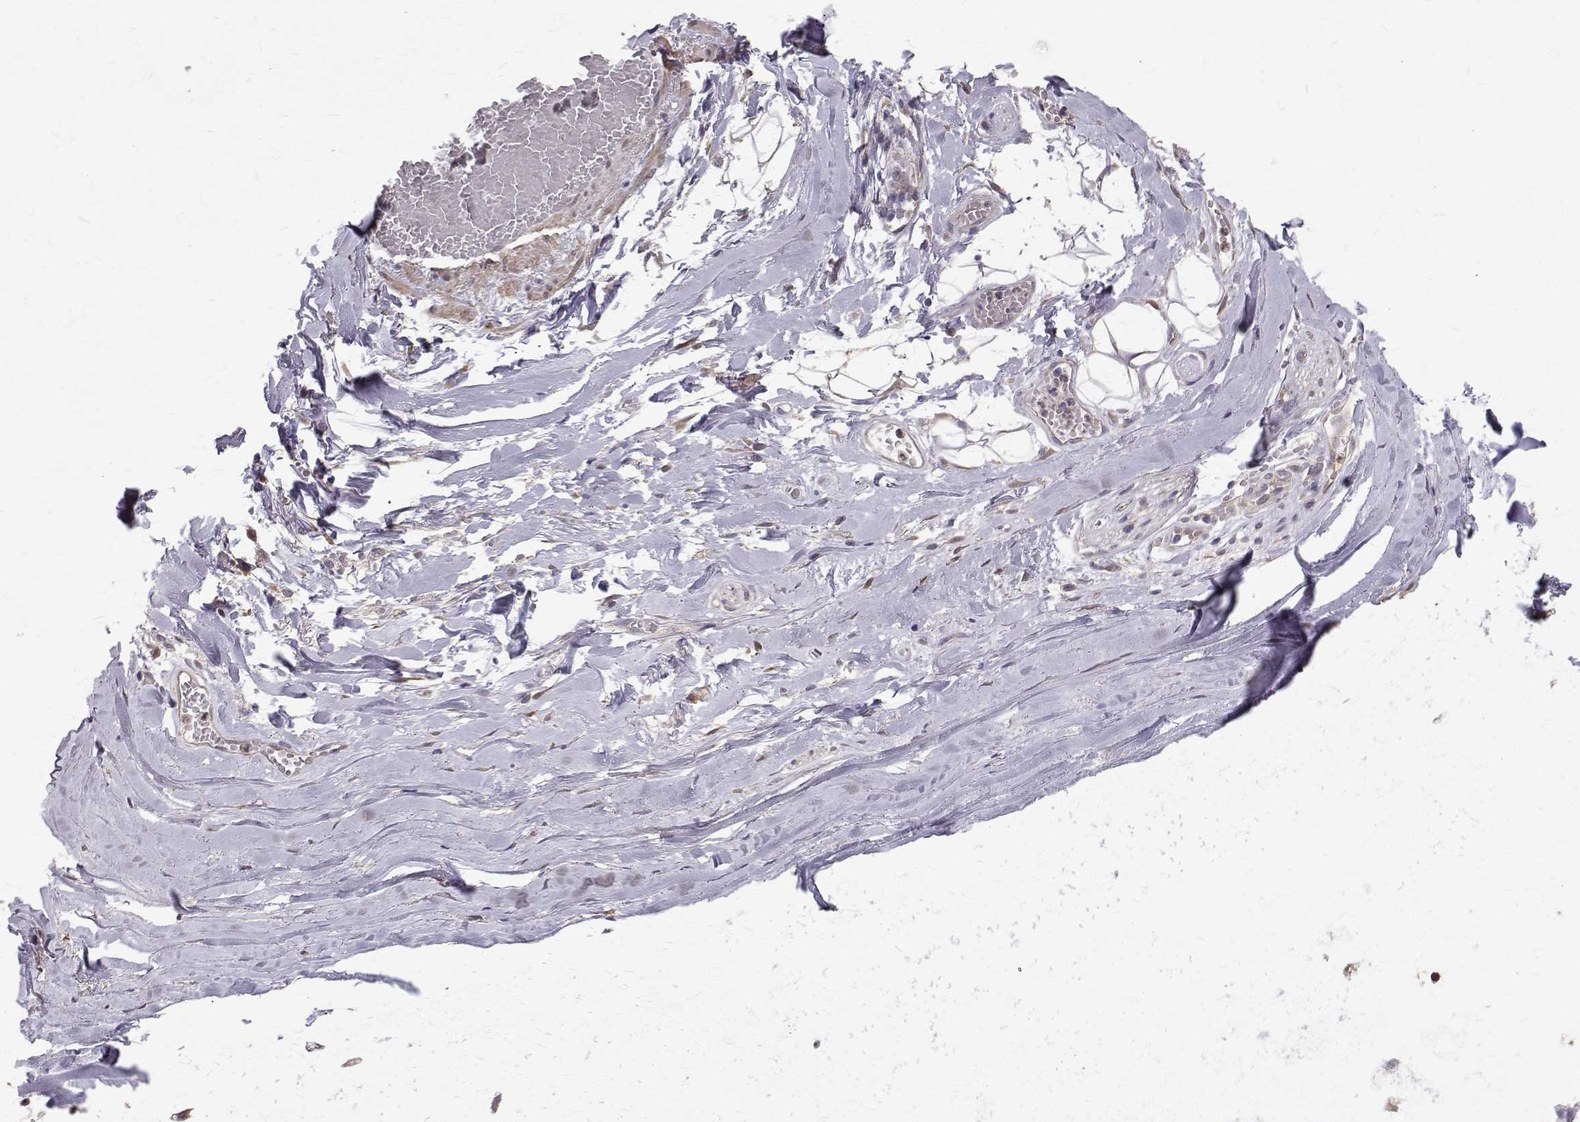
{"staining": {"intensity": "negative", "quantity": "none", "location": "none"}, "tissue": "adipose tissue", "cell_type": "Adipocytes", "image_type": "normal", "snomed": [{"axis": "morphology", "description": "Normal tissue, NOS"}, {"axis": "topography", "description": "Cartilage tissue"}, {"axis": "topography", "description": "Nasopharynx"}, {"axis": "topography", "description": "Thyroid gland"}], "caption": "Protein analysis of unremarkable adipose tissue shows no significant staining in adipocytes.", "gene": "CCDC89", "patient": {"sex": "male", "age": 63}}